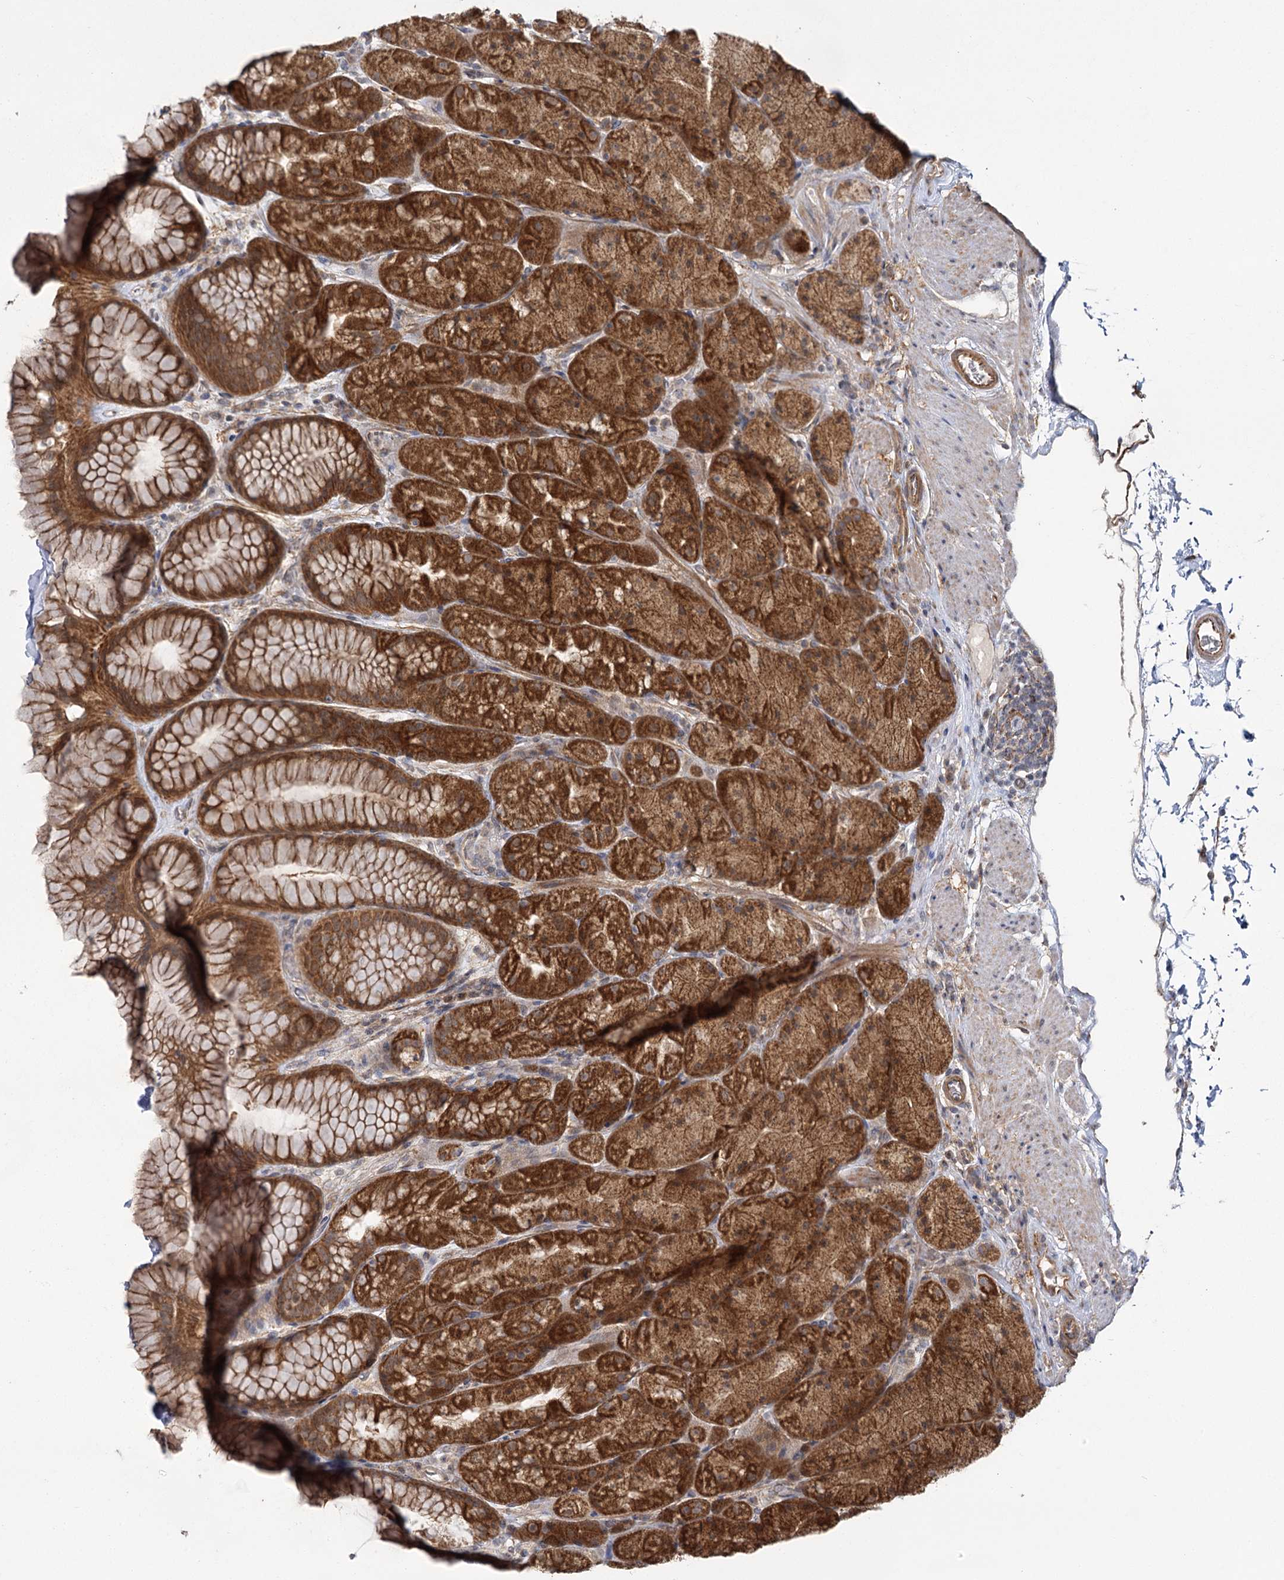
{"staining": {"intensity": "strong", "quantity": ">75%", "location": "cytoplasmic/membranous"}, "tissue": "stomach", "cell_type": "Glandular cells", "image_type": "normal", "snomed": [{"axis": "morphology", "description": "Normal tissue, NOS"}, {"axis": "topography", "description": "Stomach, upper"}, {"axis": "topography", "description": "Stomach, lower"}], "caption": "High-magnification brightfield microscopy of normal stomach stained with DAB (brown) and counterstained with hematoxylin (blue). glandular cells exhibit strong cytoplasmic/membranous expression is seen in approximately>75% of cells.", "gene": "TBC1D9B", "patient": {"sex": "male", "age": 67}}